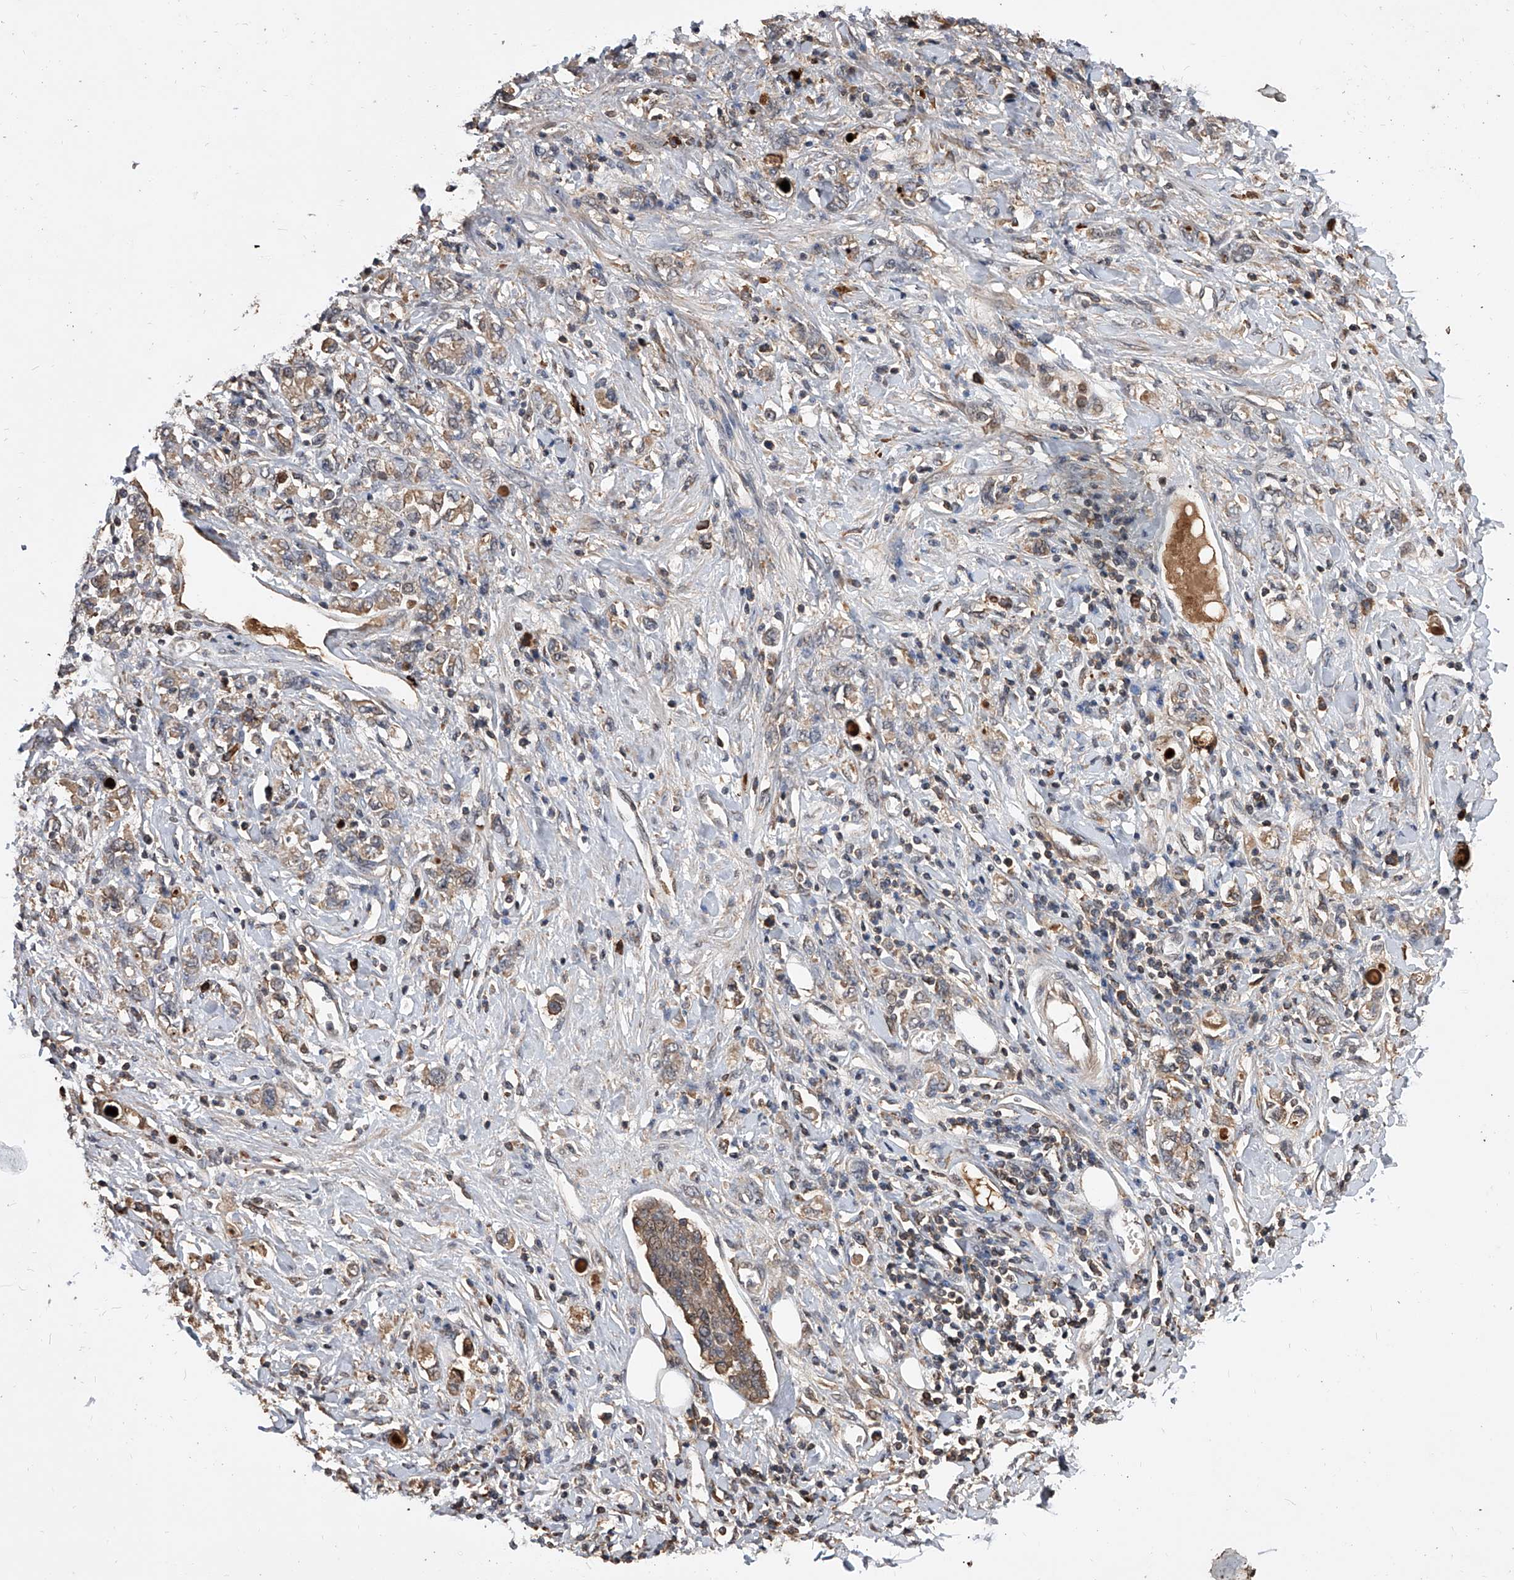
{"staining": {"intensity": "weak", "quantity": ">75%", "location": "cytoplasmic/membranous"}, "tissue": "stomach cancer", "cell_type": "Tumor cells", "image_type": "cancer", "snomed": [{"axis": "morphology", "description": "Adenocarcinoma, NOS"}, {"axis": "topography", "description": "Stomach"}], "caption": "Immunohistochemistry (IHC) histopathology image of neoplastic tissue: human adenocarcinoma (stomach) stained using IHC demonstrates low levels of weak protein expression localized specifically in the cytoplasmic/membranous of tumor cells, appearing as a cytoplasmic/membranous brown color.", "gene": "CFAP410", "patient": {"sex": "female", "age": 76}}